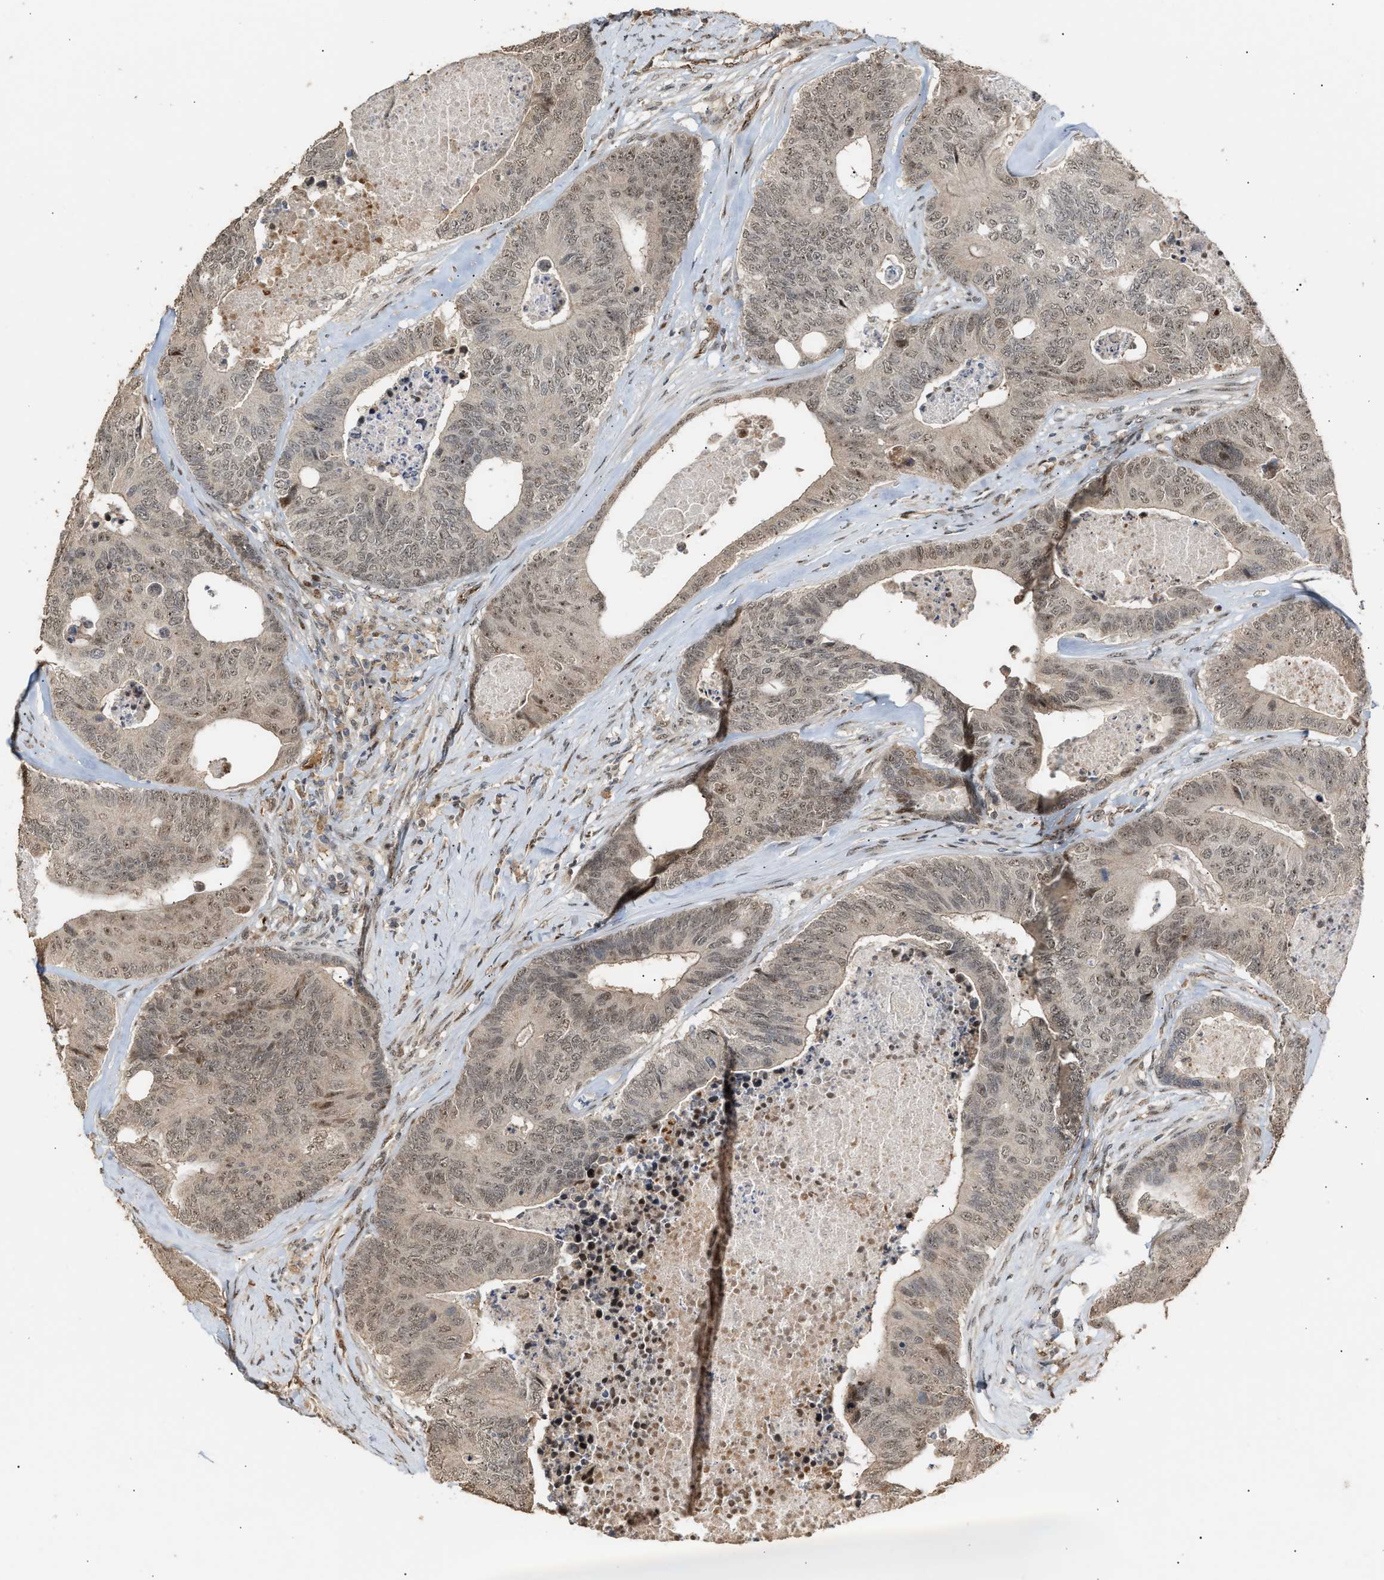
{"staining": {"intensity": "weak", "quantity": ">75%", "location": "nuclear"}, "tissue": "colorectal cancer", "cell_type": "Tumor cells", "image_type": "cancer", "snomed": [{"axis": "morphology", "description": "Adenocarcinoma, NOS"}, {"axis": "topography", "description": "Colon"}], "caption": "A brown stain highlights weak nuclear positivity of a protein in colorectal cancer (adenocarcinoma) tumor cells. Nuclei are stained in blue.", "gene": "ZFAND5", "patient": {"sex": "female", "age": 67}}